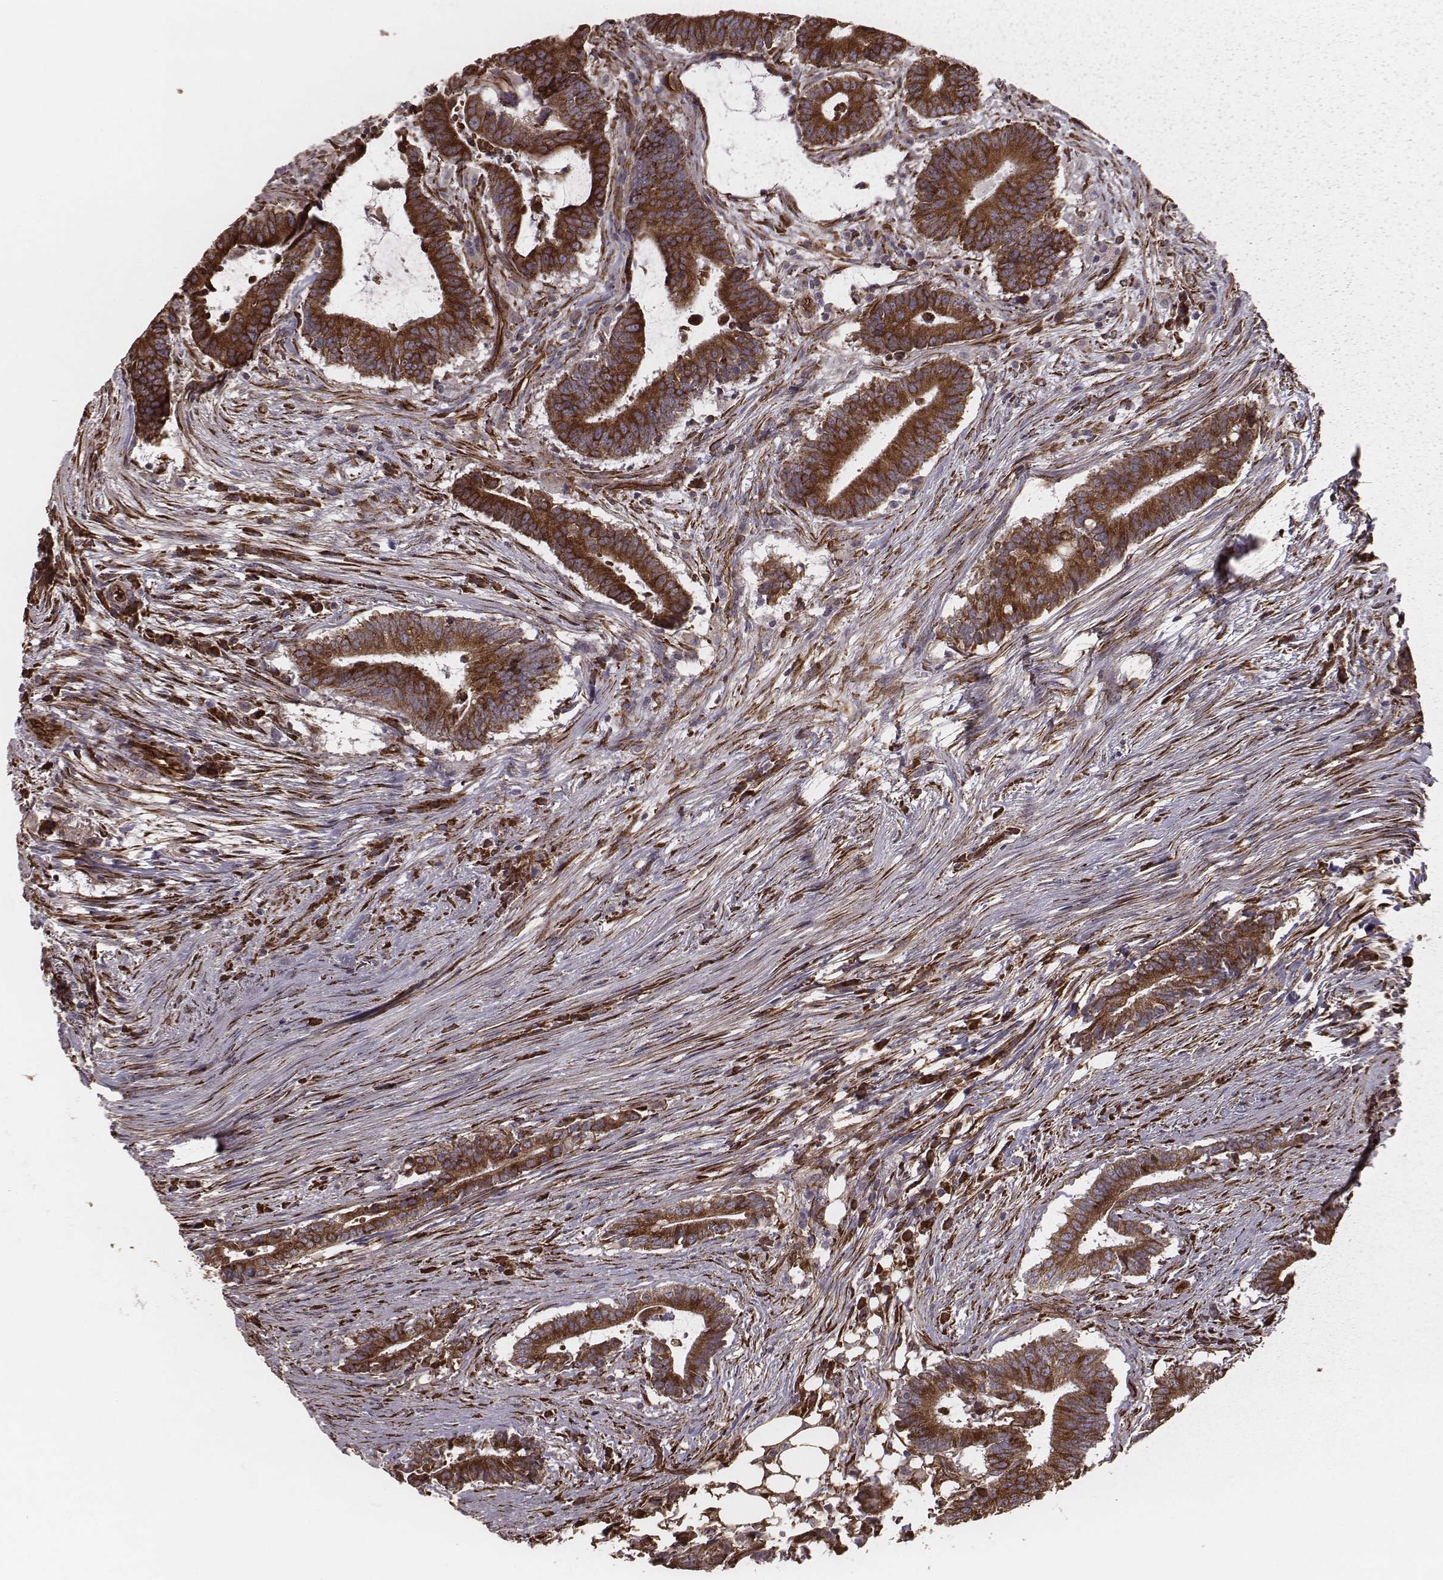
{"staining": {"intensity": "strong", "quantity": ">75%", "location": "cytoplasmic/membranous"}, "tissue": "colorectal cancer", "cell_type": "Tumor cells", "image_type": "cancer", "snomed": [{"axis": "morphology", "description": "Adenocarcinoma, NOS"}, {"axis": "topography", "description": "Colon"}], "caption": "A brown stain highlights strong cytoplasmic/membranous expression of a protein in colorectal cancer tumor cells.", "gene": "PALMD", "patient": {"sex": "female", "age": 43}}